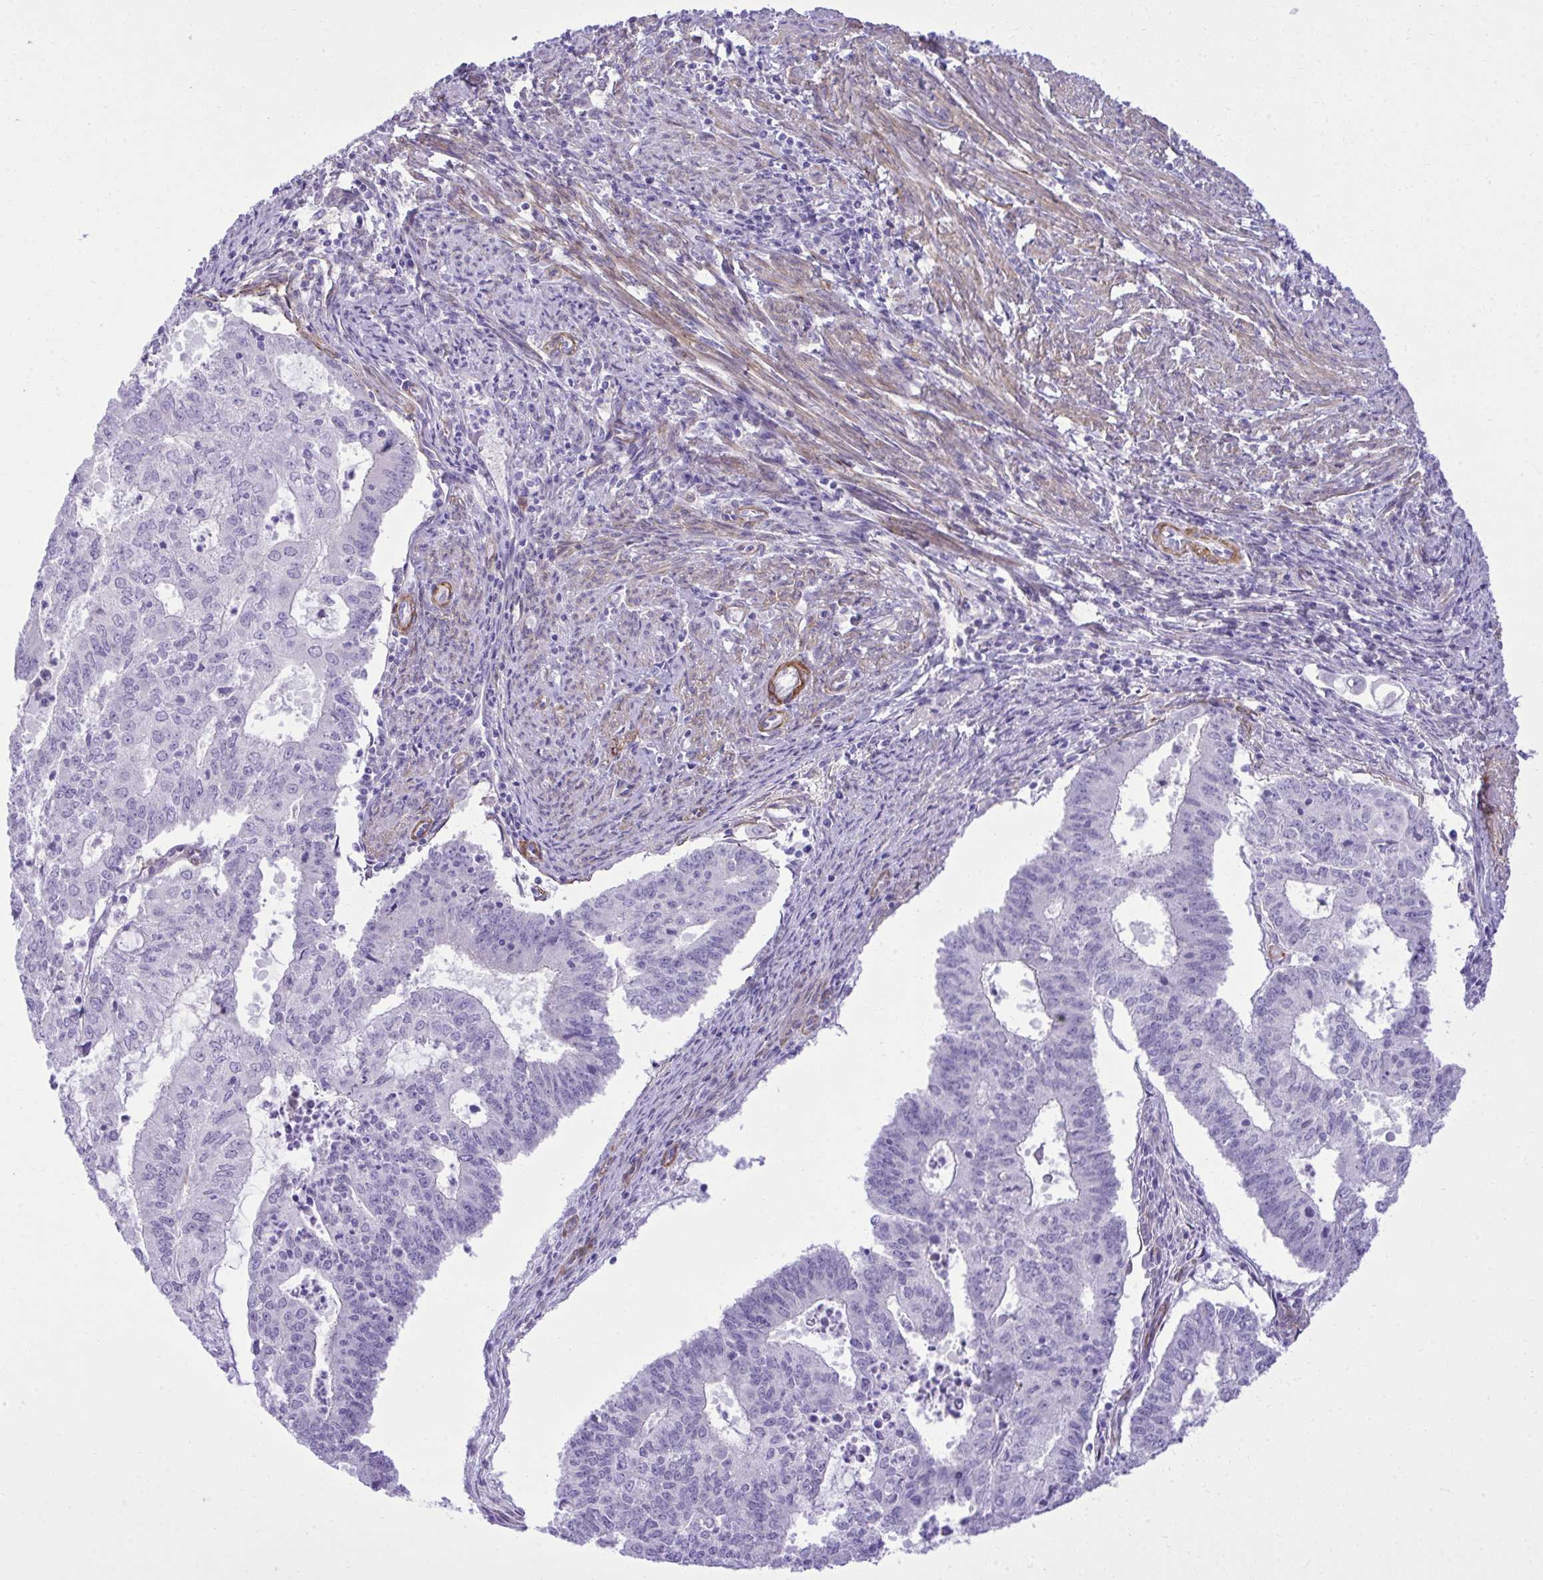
{"staining": {"intensity": "negative", "quantity": "none", "location": "none"}, "tissue": "endometrial cancer", "cell_type": "Tumor cells", "image_type": "cancer", "snomed": [{"axis": "morphology", "description": "Adenocarcinoma, NOS"}, {"axis": "topography", "description": "Endometrium"}], "caption": "Immunohistochemistry photomicrograph of neoplastic tissue: human endometrial cancer stained with DAB (3,3'-diaminobenzidine) displays no significant protein positivity in tumor cells. The staining is performed using DAB brown chromogen with nuclei counter-stained in using hematoxylin.", "gene": "PITPNM3", "patient": {"sex": "female", "age": 61}}